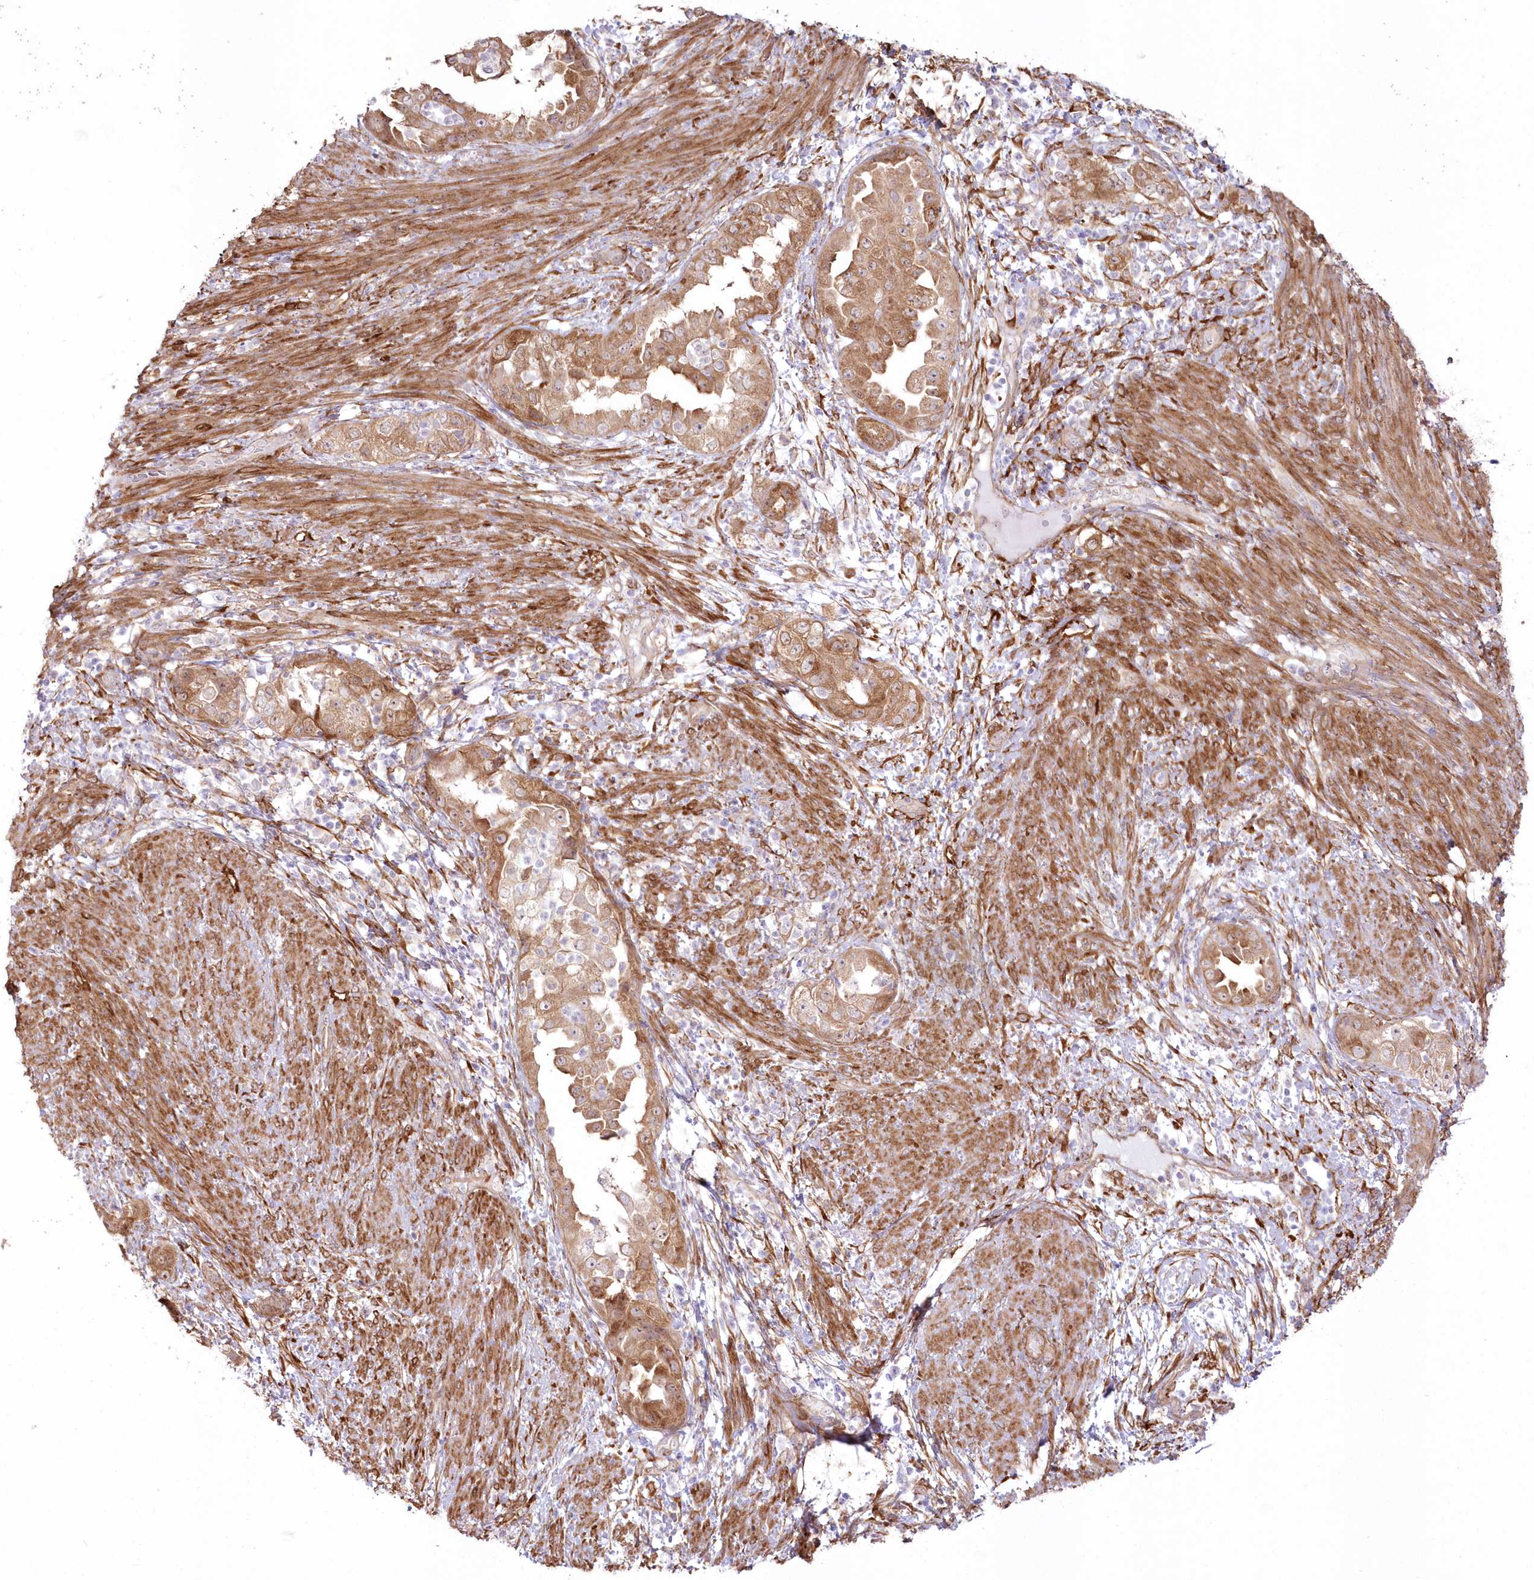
{"staining": {"intensity": "moderate", "quantity": ">75%", "location": "cytoplasmic/membranous"}, "tissue": "endometrial cancer", "cell_type": "Tumor cells", "image_type": "cancer", "snomed": [{"axis": "morphology", "description": "Adenocarcinoma, NOS"}, {"axis": "topography", "description": "Endometrium"}], "caption": "Adenocarcinoma (endometrial) stained for a protein exhibits moderate cytoplasmic/membranous positivity in tumor cells.", "gene": "SH3PXD2B", "patient": {"sex": "female", "age": 85}}